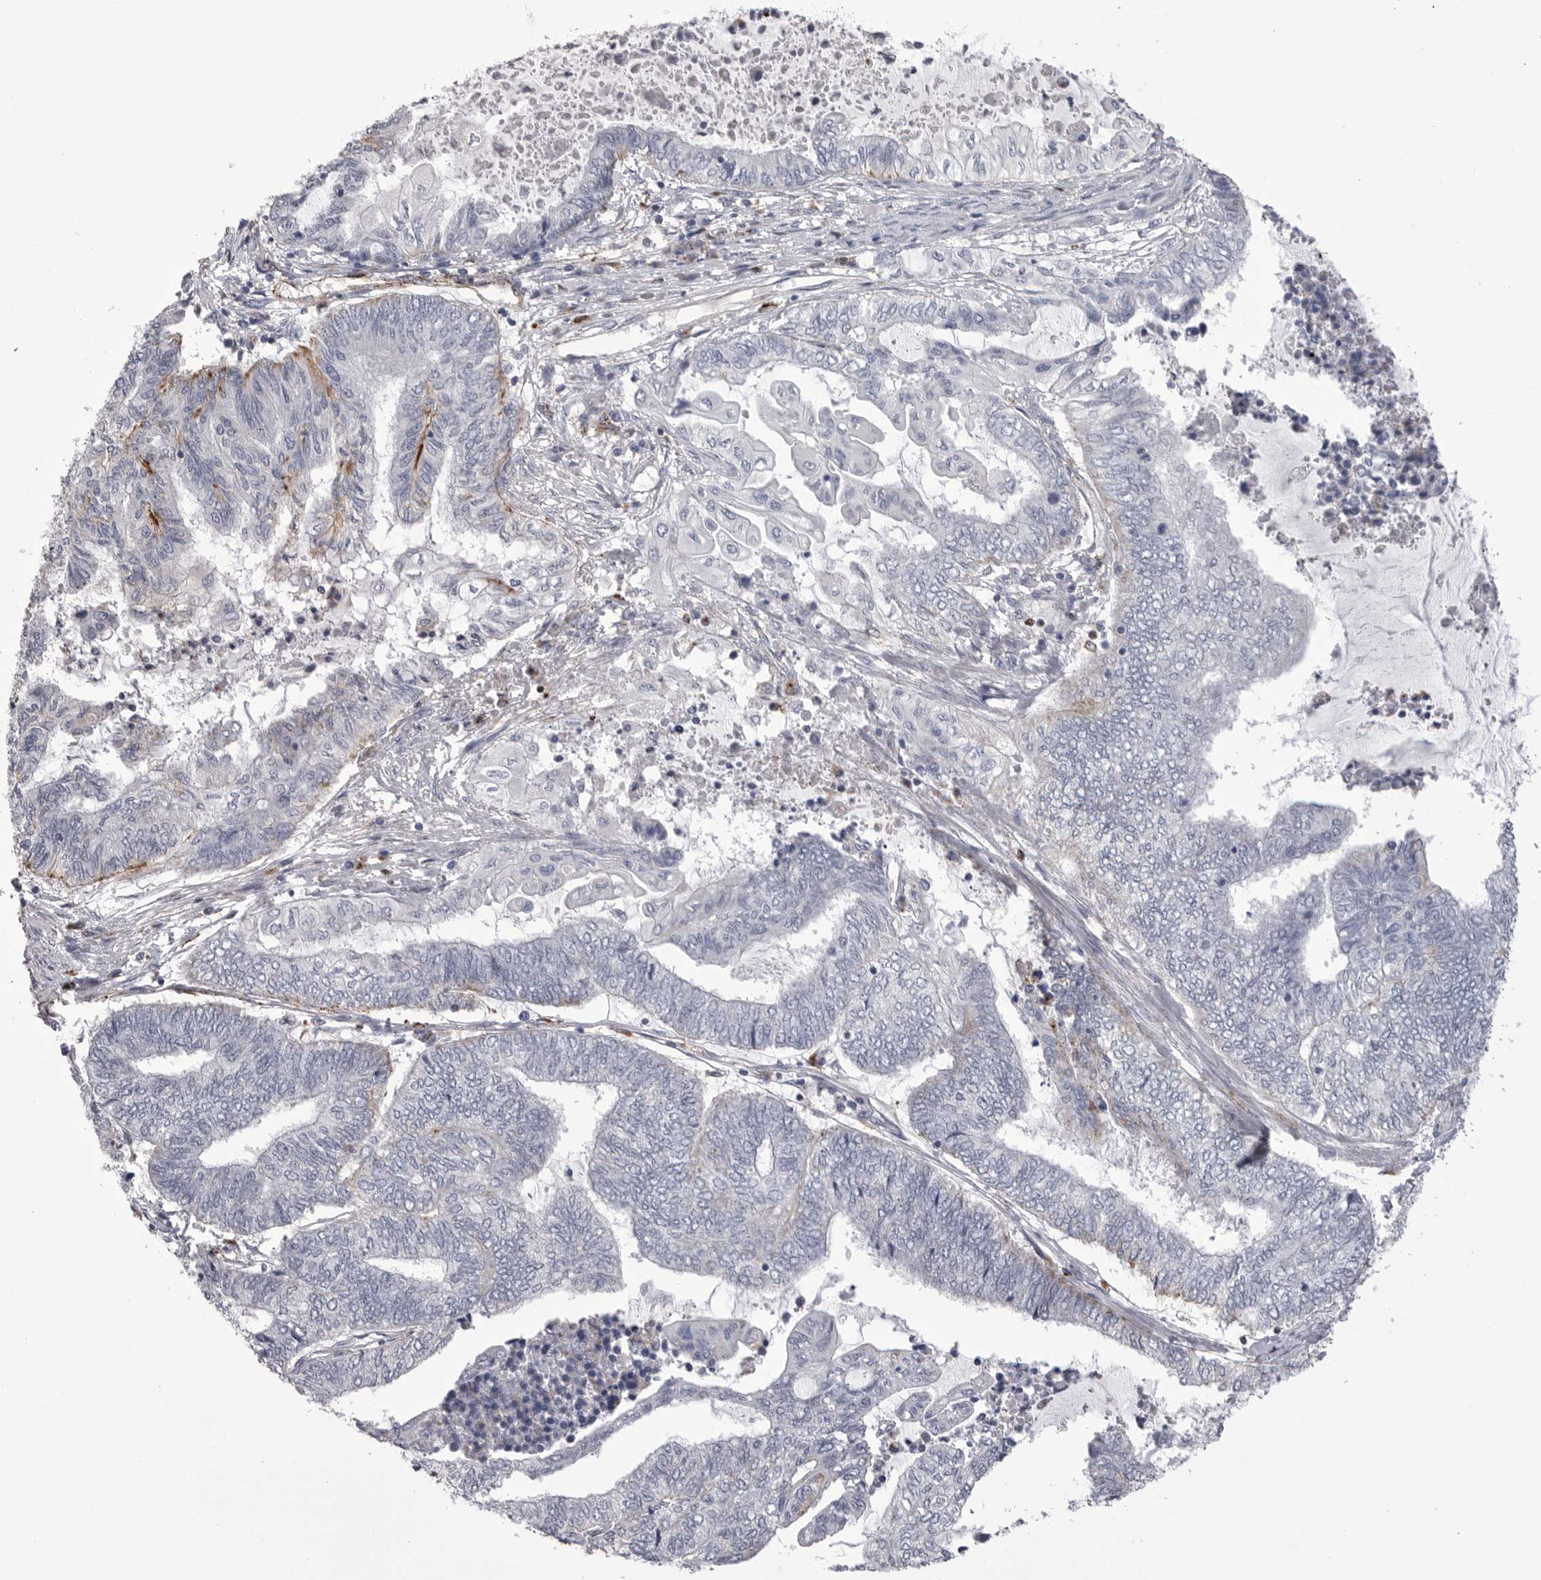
{"staining": {"intensity": "negative", "quantity": "none", "location": "none"}, "tissue": "endometrial cancer", "cell_type": "Tumor cells", "image_type": "cancer", "snomed": [{"axis": "morphology", "description": "Adenocarcinoma, NOS"}, {"axis": "topography", "description": "Uterus"}, {"axis": "topography", "description": "Endometrium"}], "caption": "IHC histopathology image of neoplastic tissue: human endometrial cancer (adenocarcinoma) stained with DAB displays no significant protein staining in tumor cells. (Brightfield microscopy of DAB (3,3'-diaminobenzidine) immunohistochemistry (IHC) at high magnification).", "gene": "PSPN", "patient": {"sex": "female", "age": 70}}